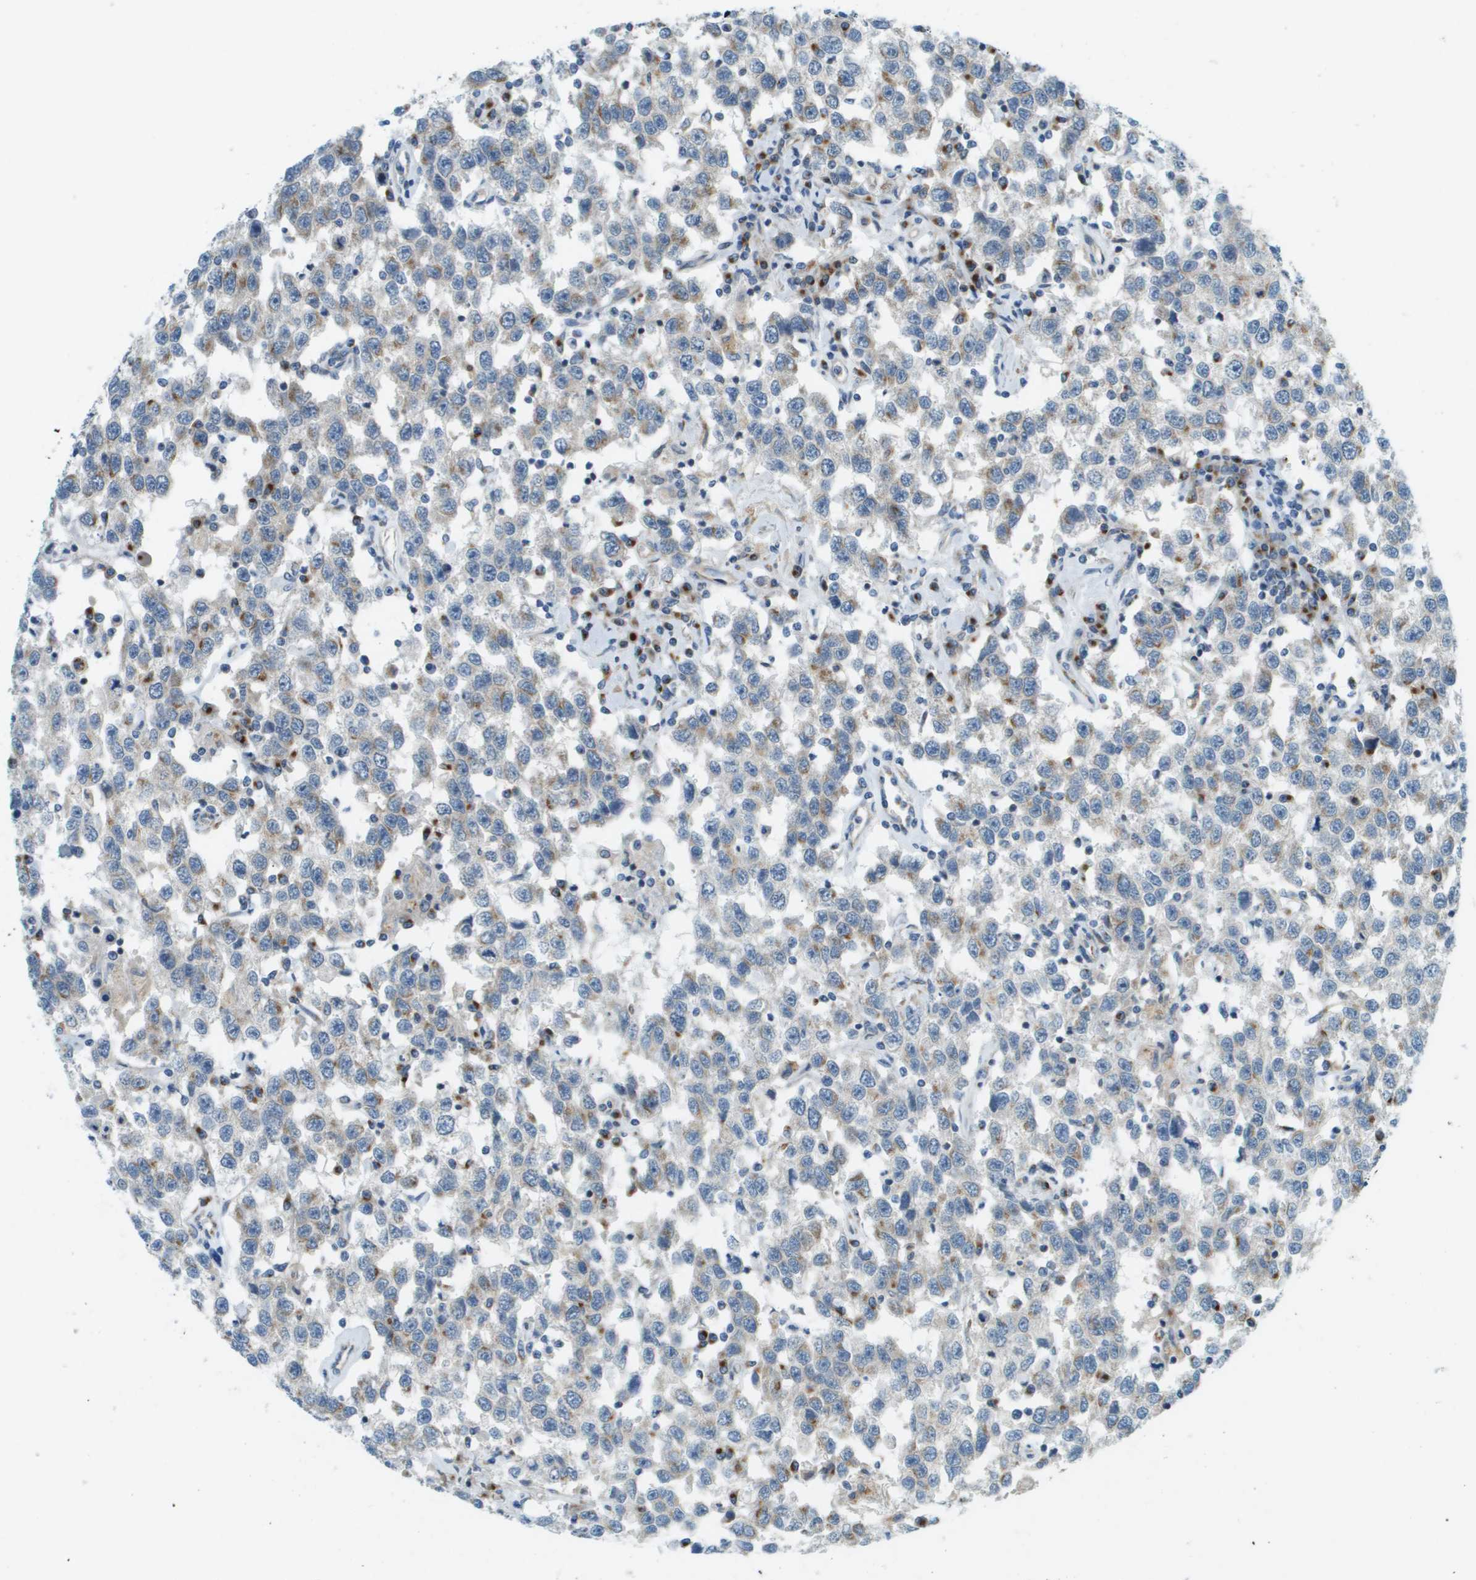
{"staining": {"intensity": "moderate", "quantity": "25%-75%", "location": "cytoplasmic/membranous"}, "tissue": "testis cancer", "cell_type": "Tumor cells", "image_type": "cancer", "snomed": [{"axis": "morphology", "description": "Seminoma, NOS"}, {"axis": "topography", "description": "Testis"}], "caption": "Immunohistochemistry of testis cancer (seminoma) demonstrates medium levels of moderate cytoplasmic/membranous staining in about 25%-75% of tumor cells.", "gene": "ACBD3", "patient": {"sex": "male", "age": 41}}